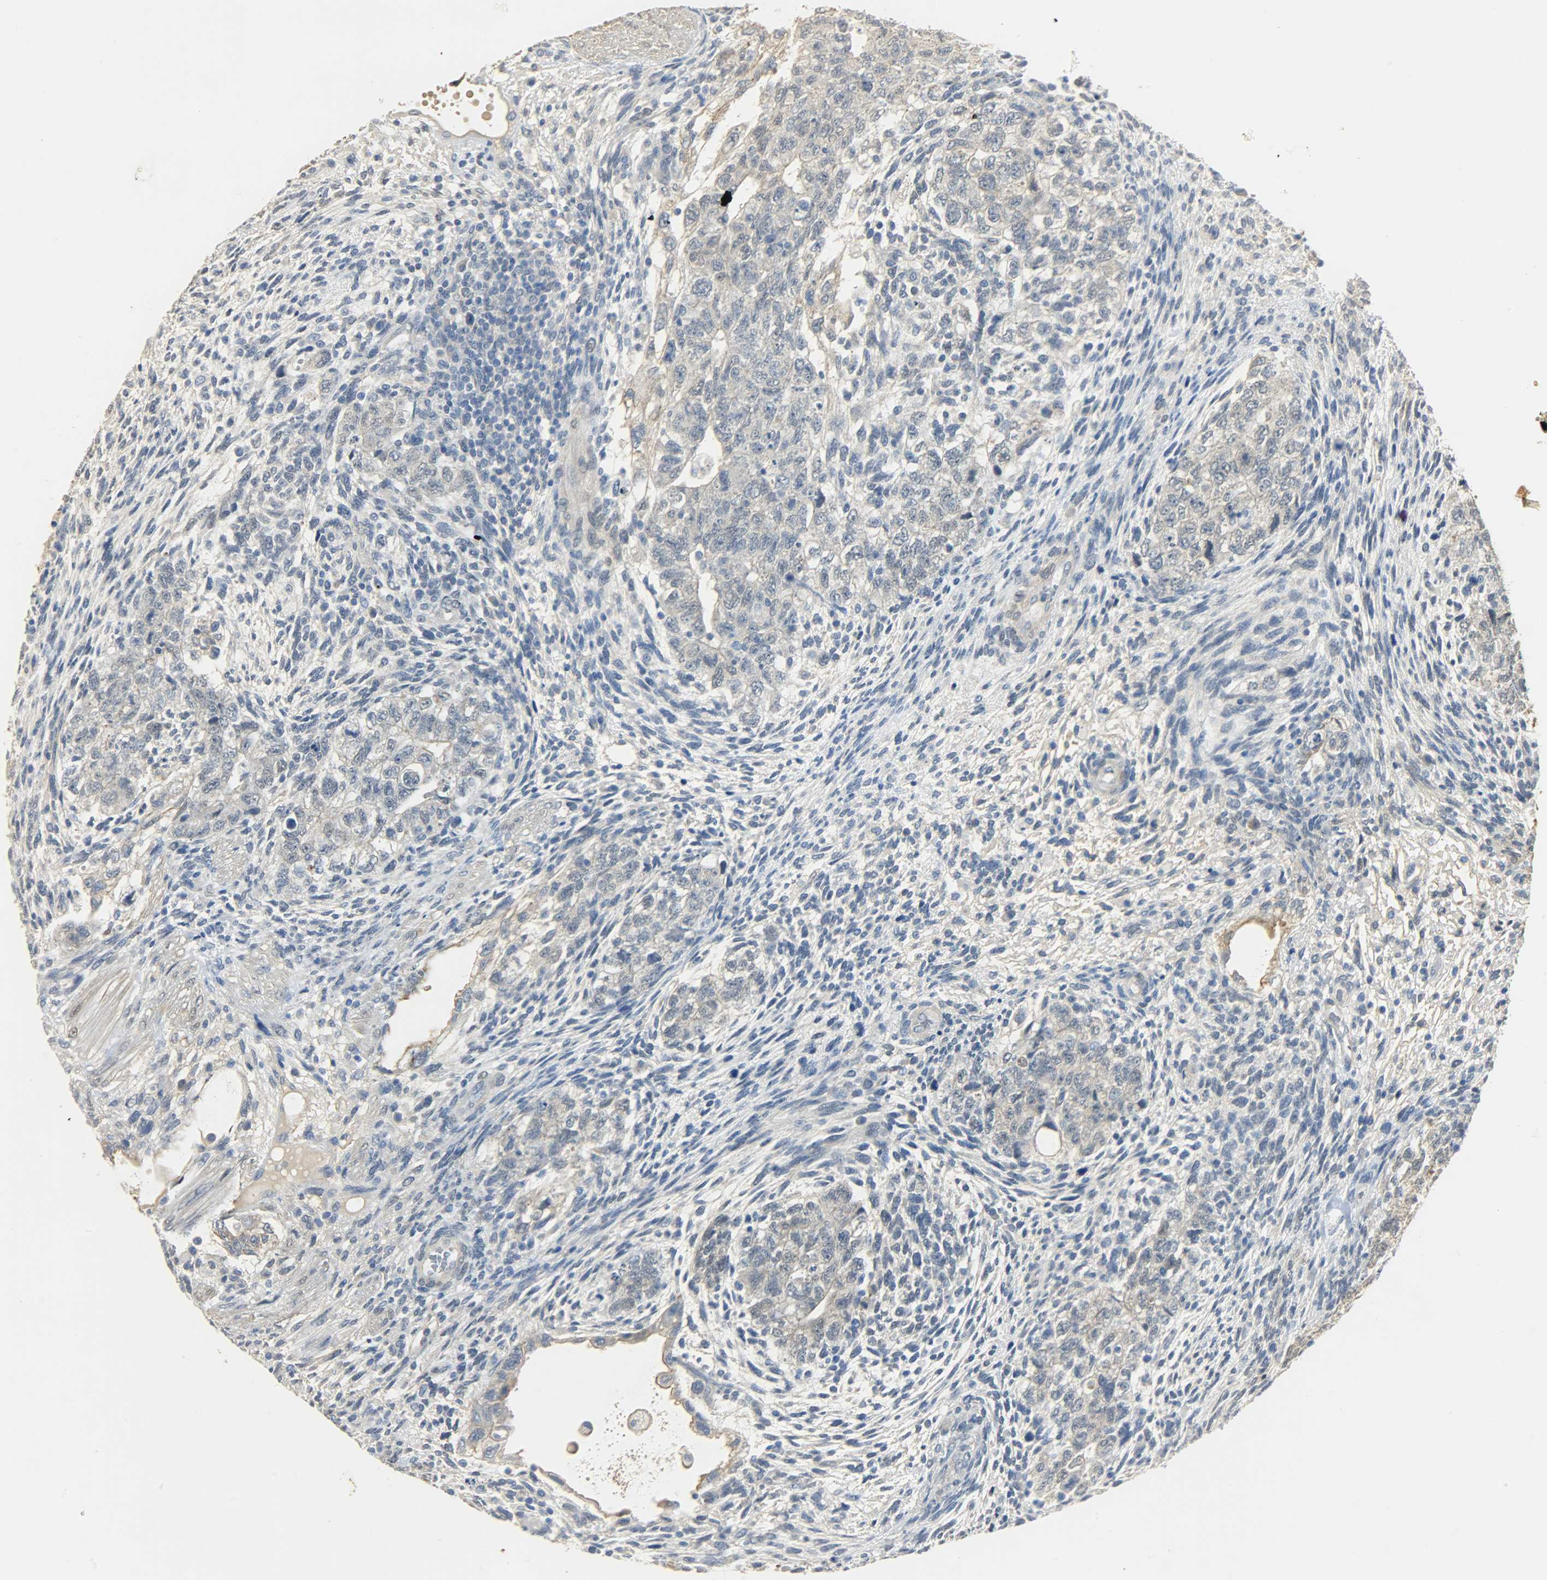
{"staining": {"intensity": "negative", "quantity": "none", "location": "none"}, "tissue": "testis cancer", "cell_type": "Tumor cells", "image_type": "cancer", "snomed": [{"axis": "morphology", "description": "Normal tissue, NOS"}, {"axis": "morphology", "description": "Carcinoma, Embryonal, NOS"}, {"axis": "topography", "description": "Testis"}], "caption": "Immunohistochemistry of embryonal carcinoma (testis) shows no positivity in tumor cells. (DAB (3,3'-diaminobenzidine) IHC with hematoxylin counter stain).", "gene": "USP13", "patient": {"sex": "male", "age": 36}}